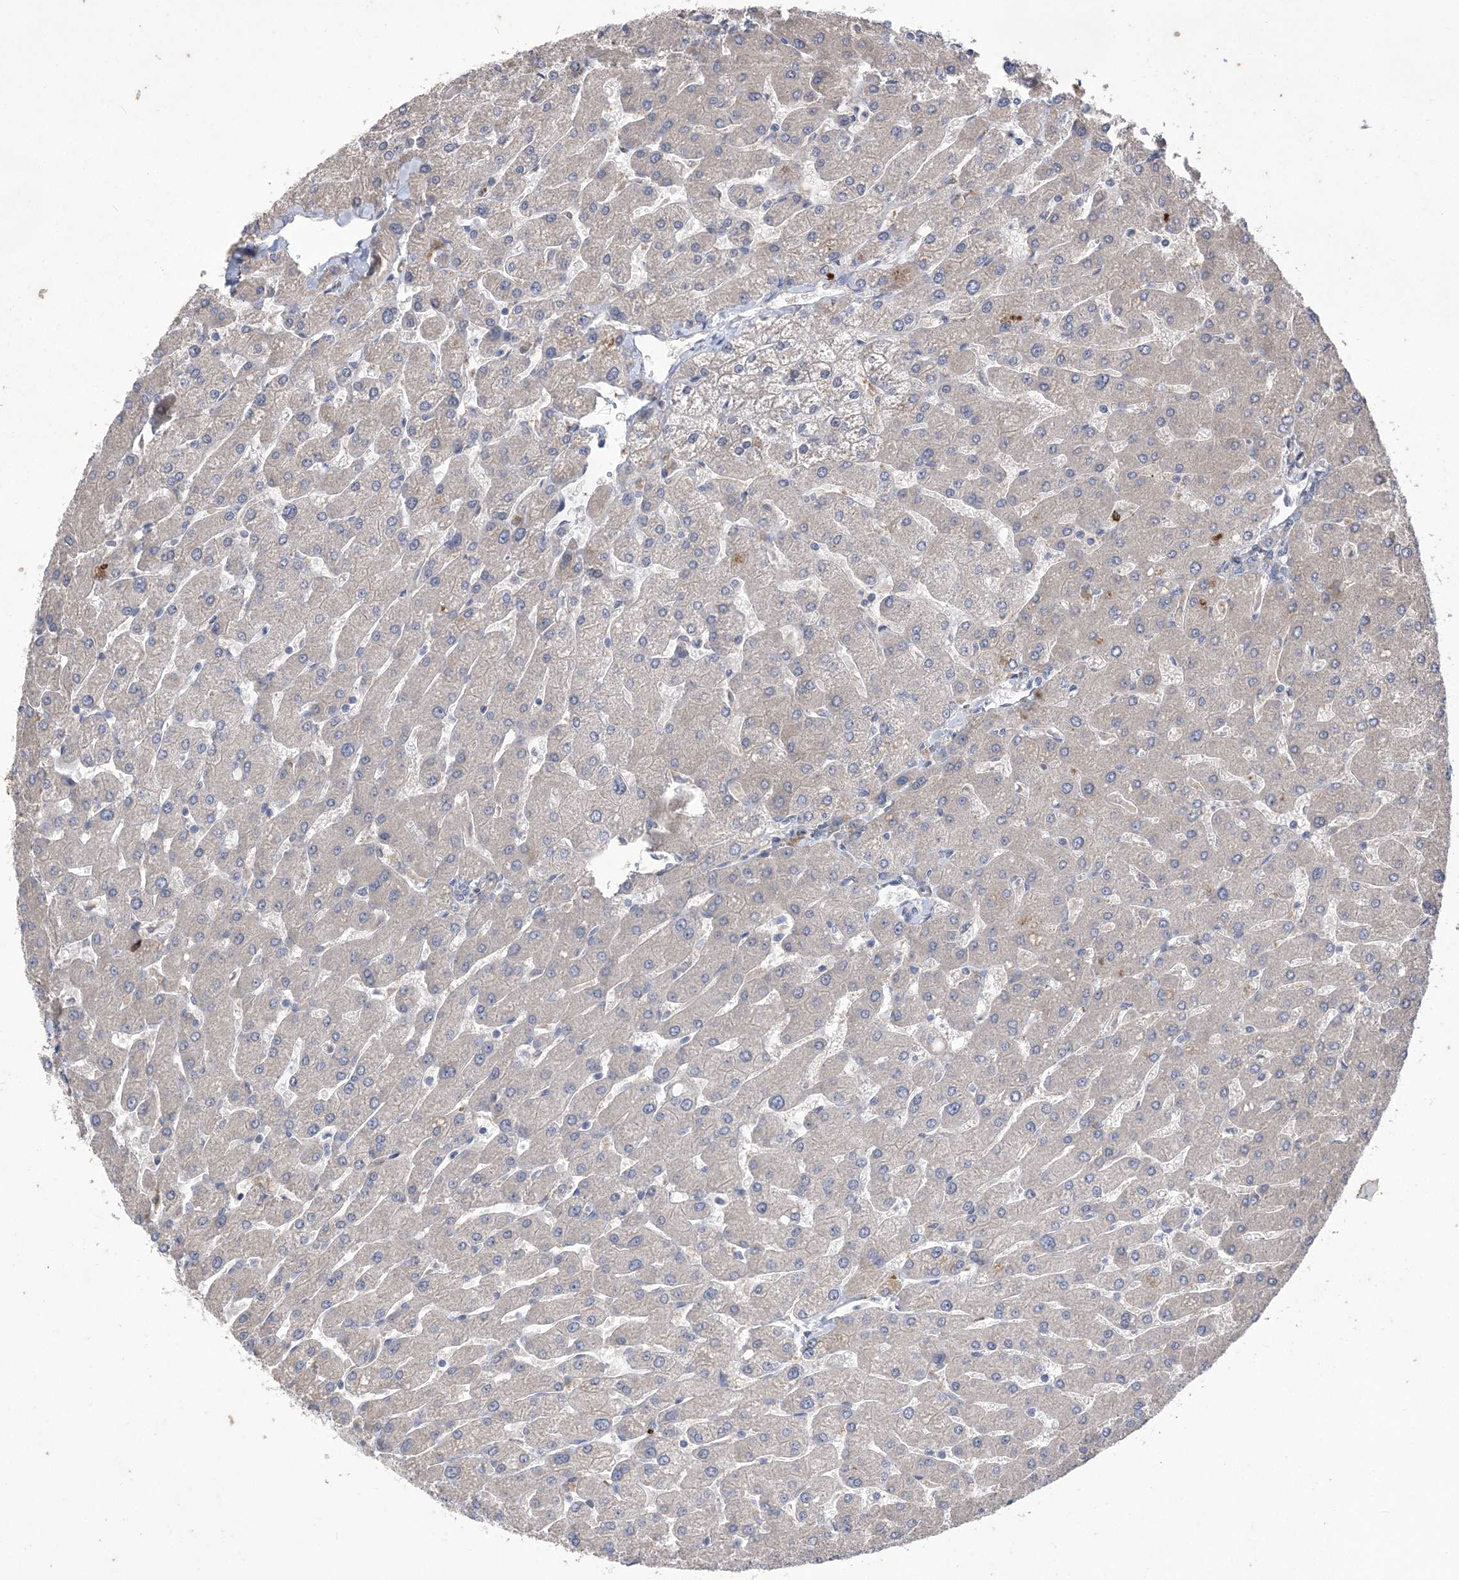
{"staining": {"intensity": "negative", "quantity": "none", "location": "none"}, "tissue": "liver", "cell_type": "Cholangiocytes", "image_type": "normal", "snomed": [{"axis": "morphology", "description": "Normal tissue, NOS"}, {"axis": "topography", "description": "Liver"}], "caption": "Immunohistochemistry (IHC) of unremarkable human liver reveals no expression in cholangiocytes.", "gene": "MTRF1L", "patient": {"sex": "male", "age": 55}}